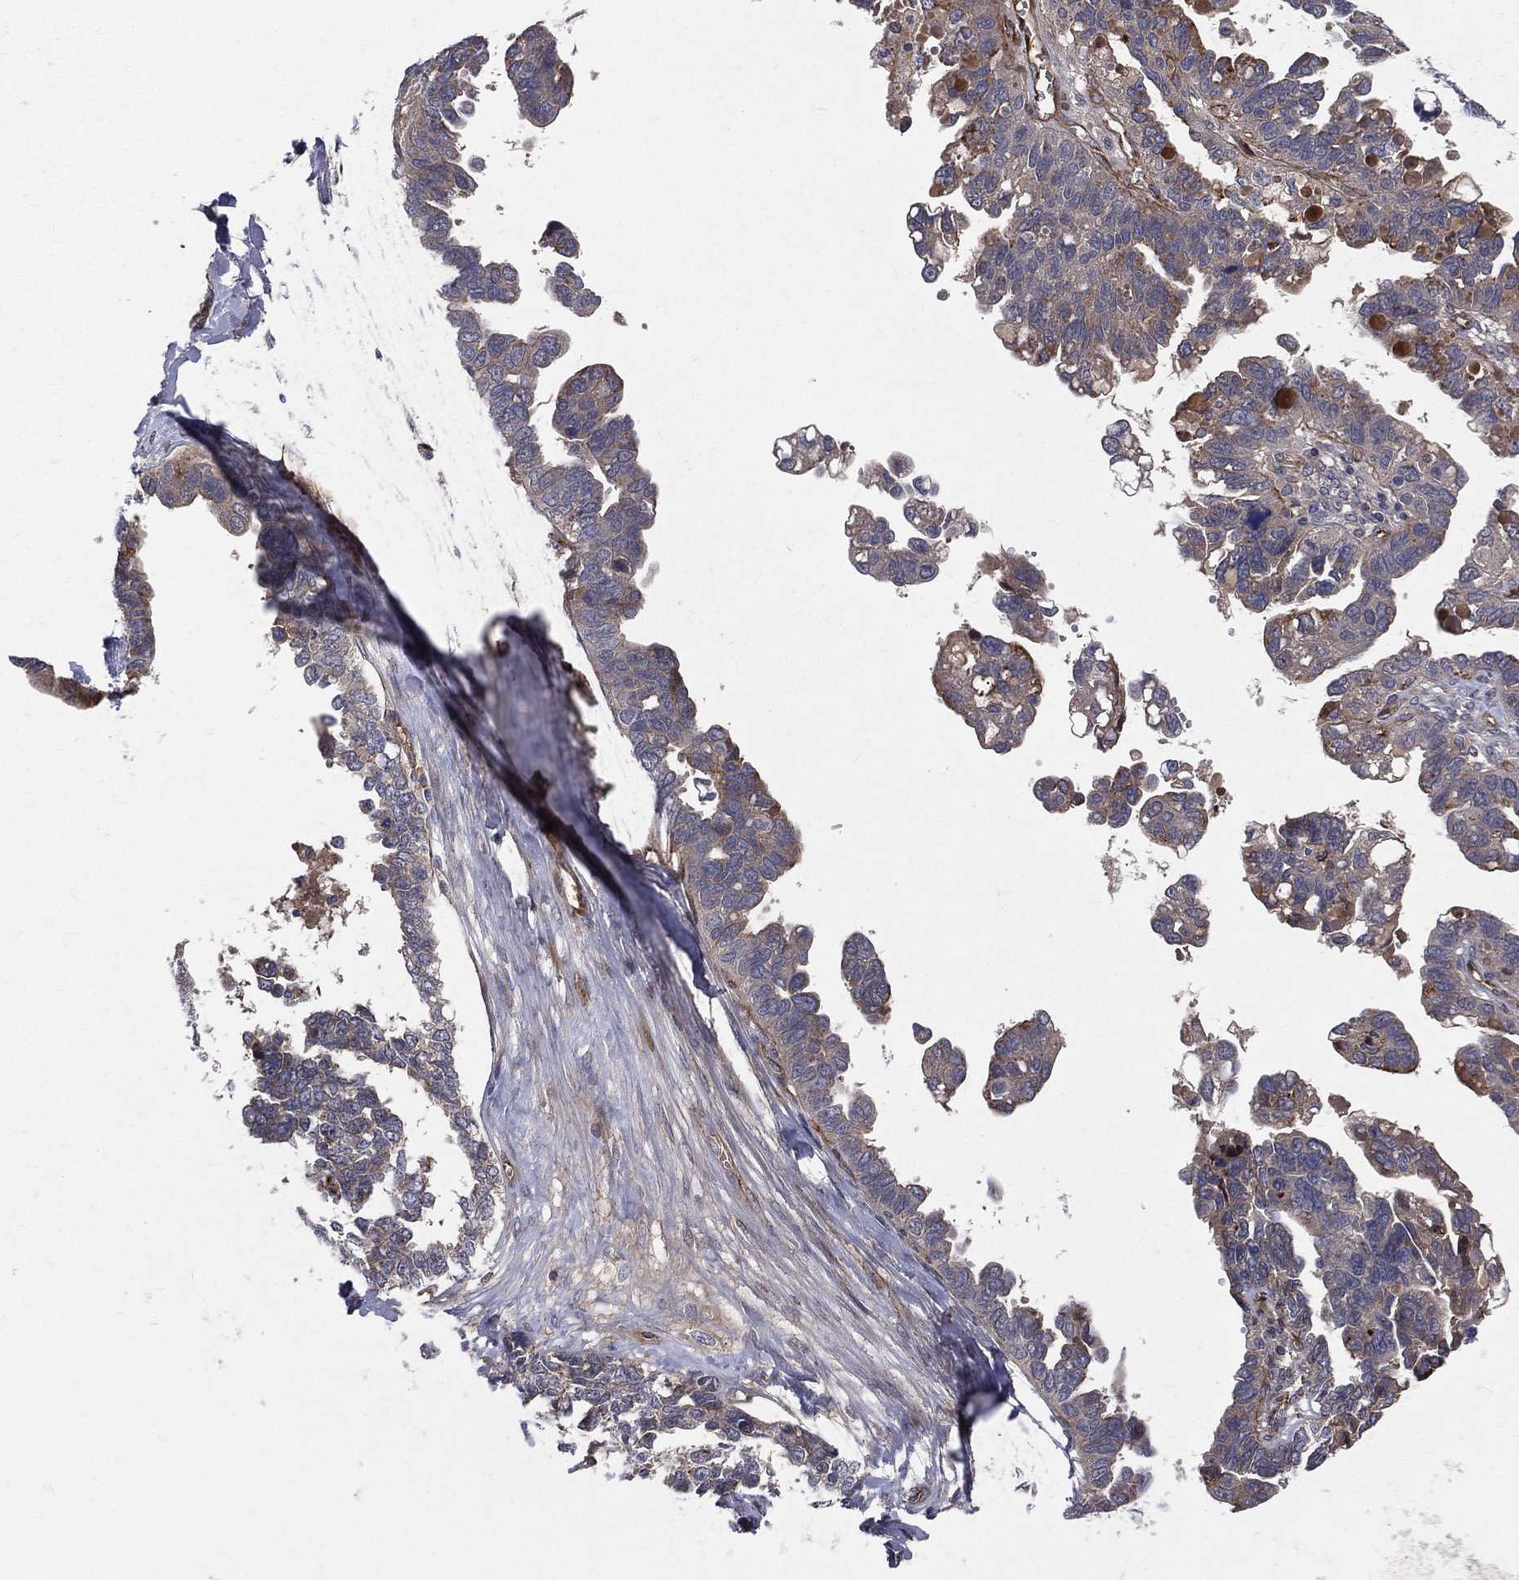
{"staining": {"intensity": "moderate", "quantity": "<25%", "location": "cytoplasmic/membranous"}, "tissue": "ovarian cancer", "cell_type": "Tumor cells", "image_type": "cancer", "snomed": [{"axis": "morphology", "description": "Cystadenocarcinoma, serous, NOS"}, {"axis": "topography", "description": "Ovary"}], "caption": "Protein expression analysis of human ovarian serous cystadenocarcinoma reveals moderate cytoplasmic/membranous staining in approximately <25% of tumor cells.", "gene": "ENTPD1", "patient": {"sex": "female", "age": 69}}